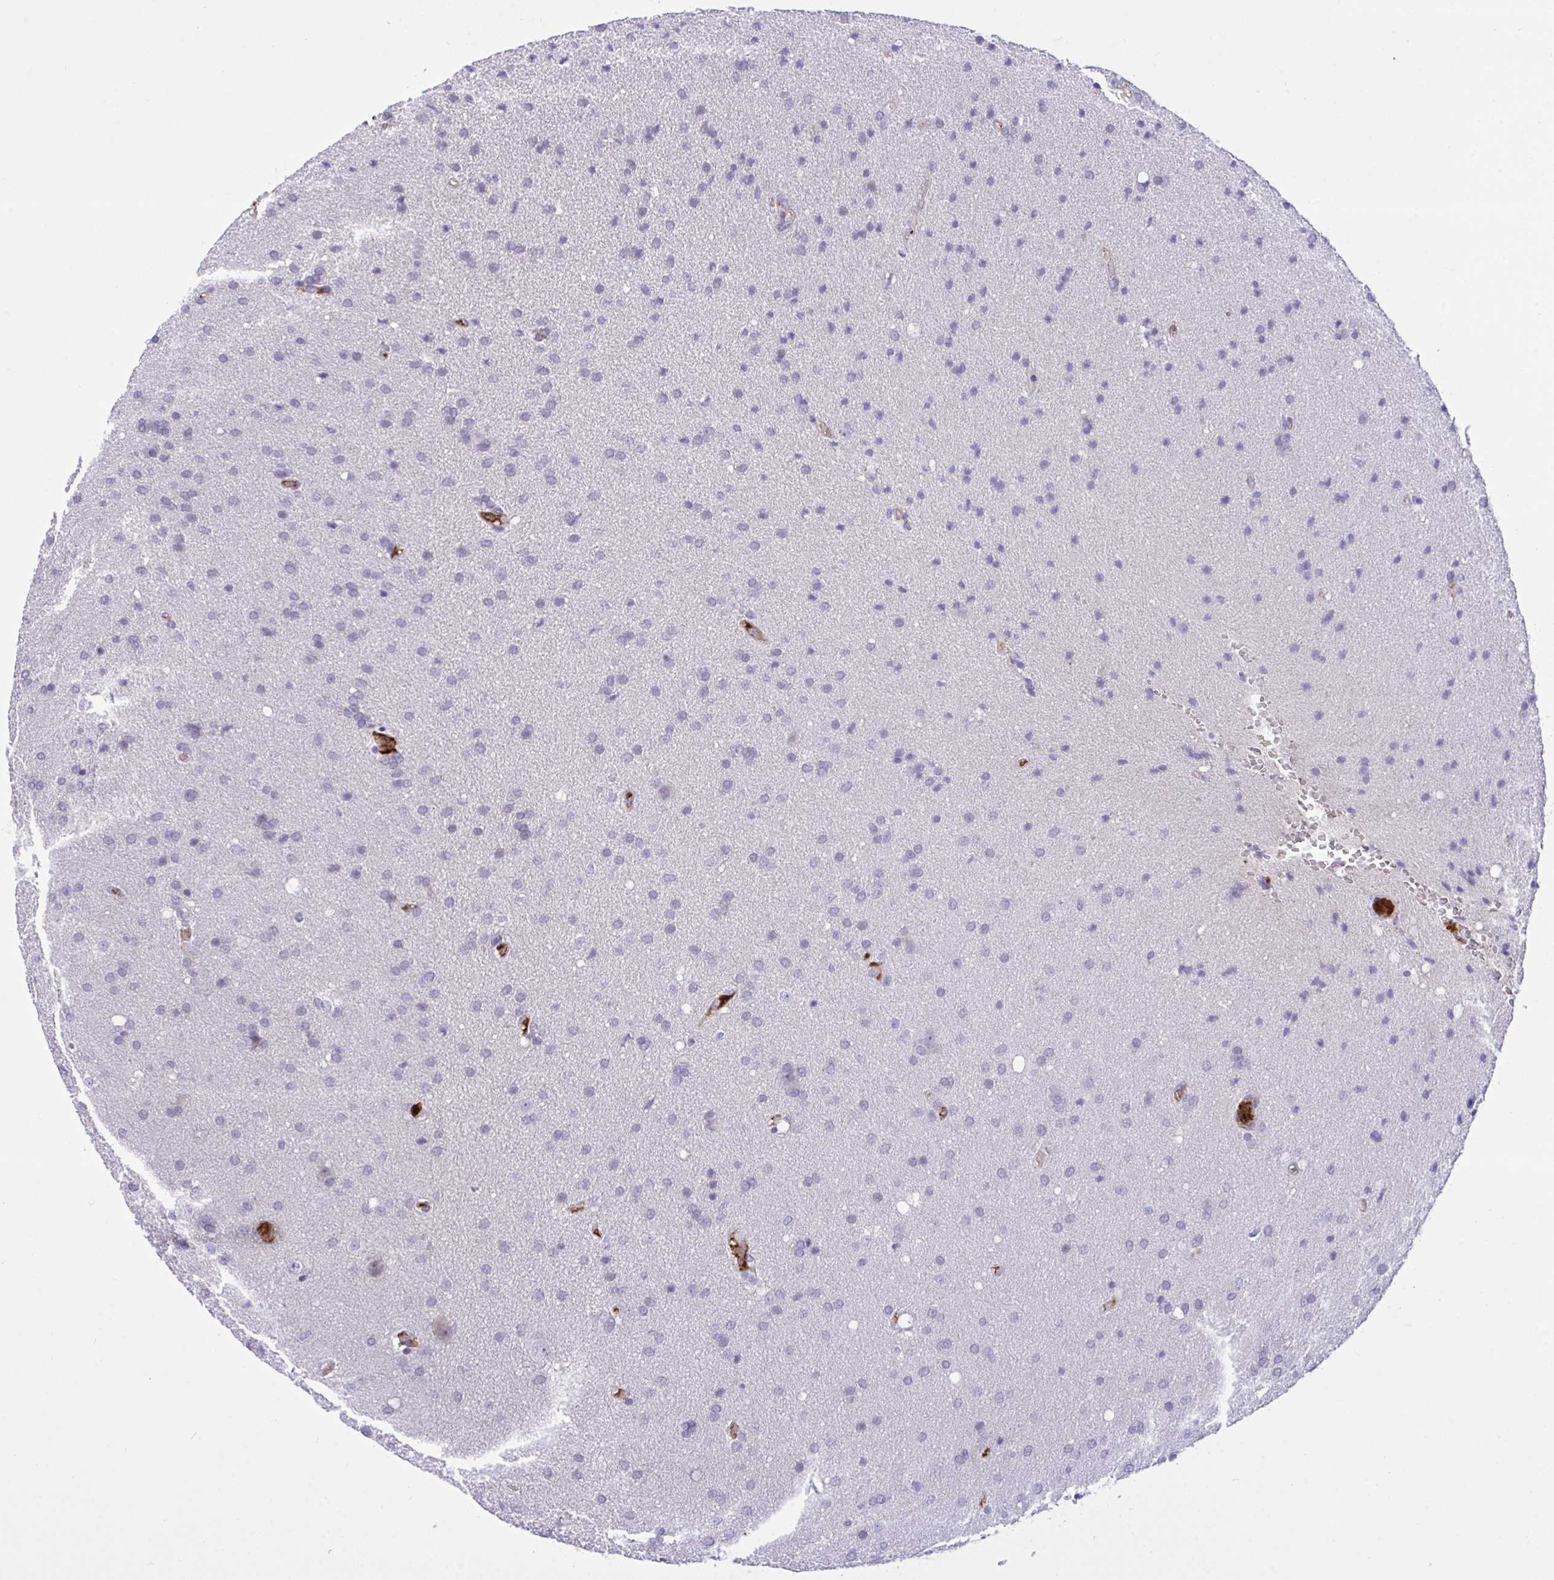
{"staining": {"intensity": "negative", "quantity": "none", "location": "none"}, "tissue": "glioma", "cell_type": "Tumor cells", "image_type": "cancer", "snomed": [{"axis": "morphology", "description": "Glioma, malignant, Low grade"}, {"axis": "topography", "description": "Brain"}], "caption": "High power microscopy photomicrograph of an immunohistochemistry (IHC) image of glioma, revealing no significant staining in tumor cells.", "gene": "F2", "patient": {"sex": "female", "age": 54}}